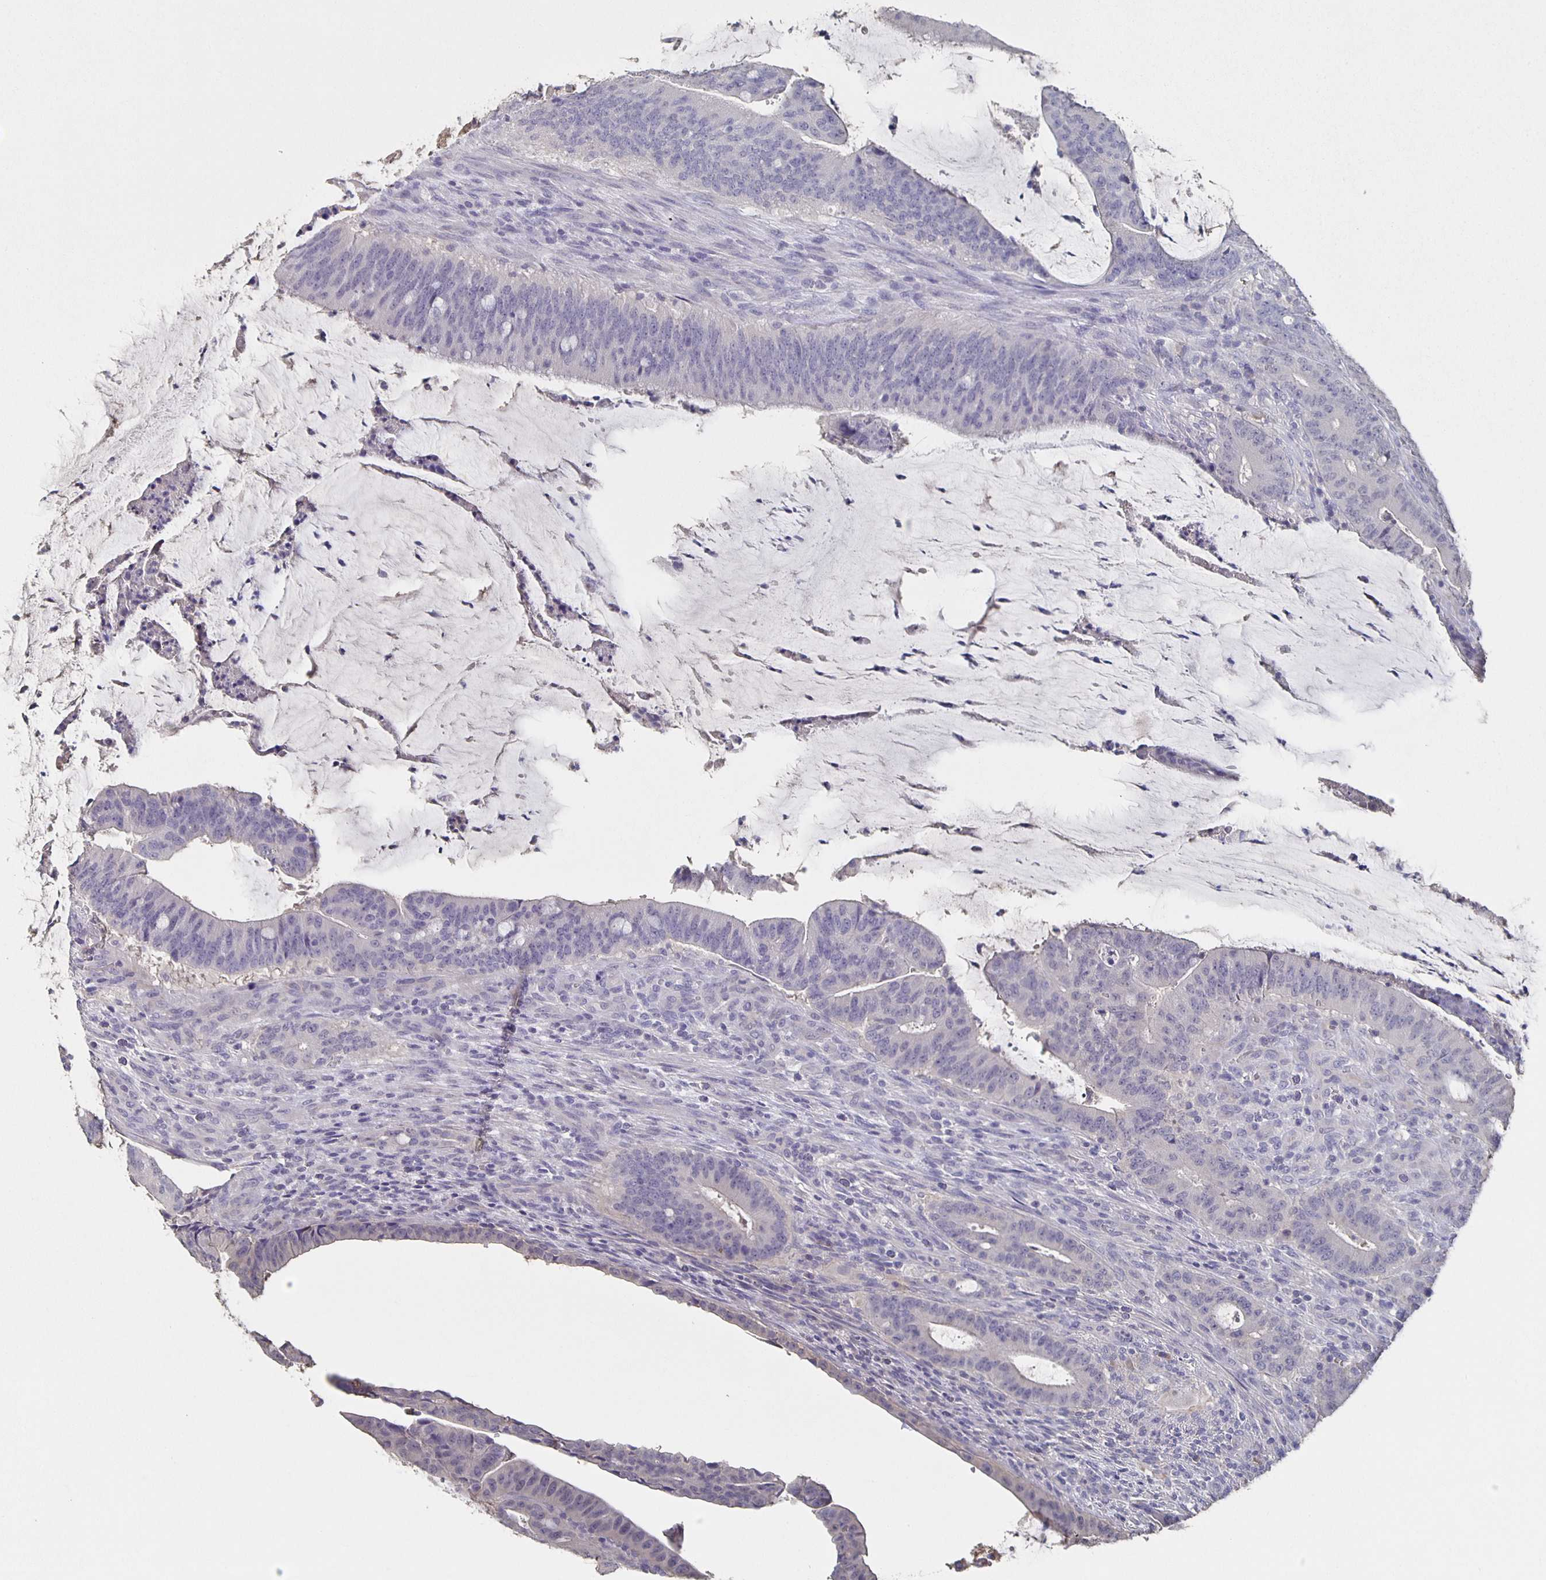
{"staining": {"intensity": "negative", "quantity": "none", "location": "none"}, "tissue": "colorectal cancer", "cell_type": "Tumor cells", "image_type": "cancer", "snomed": [{"axis": "morphology", "description": "Adenocarcinoma, NOS"}, {"axis": "topography", "description": "Colon"}], "caption": "DAB (3,3'-diaminobenzidine) immunohistochemical staining of colorectal adenocarcinoma exhibits no significant expression in tumor cells.", "gene": "CACNA2D2", "patient": {"sex": "female", "age": 43}}